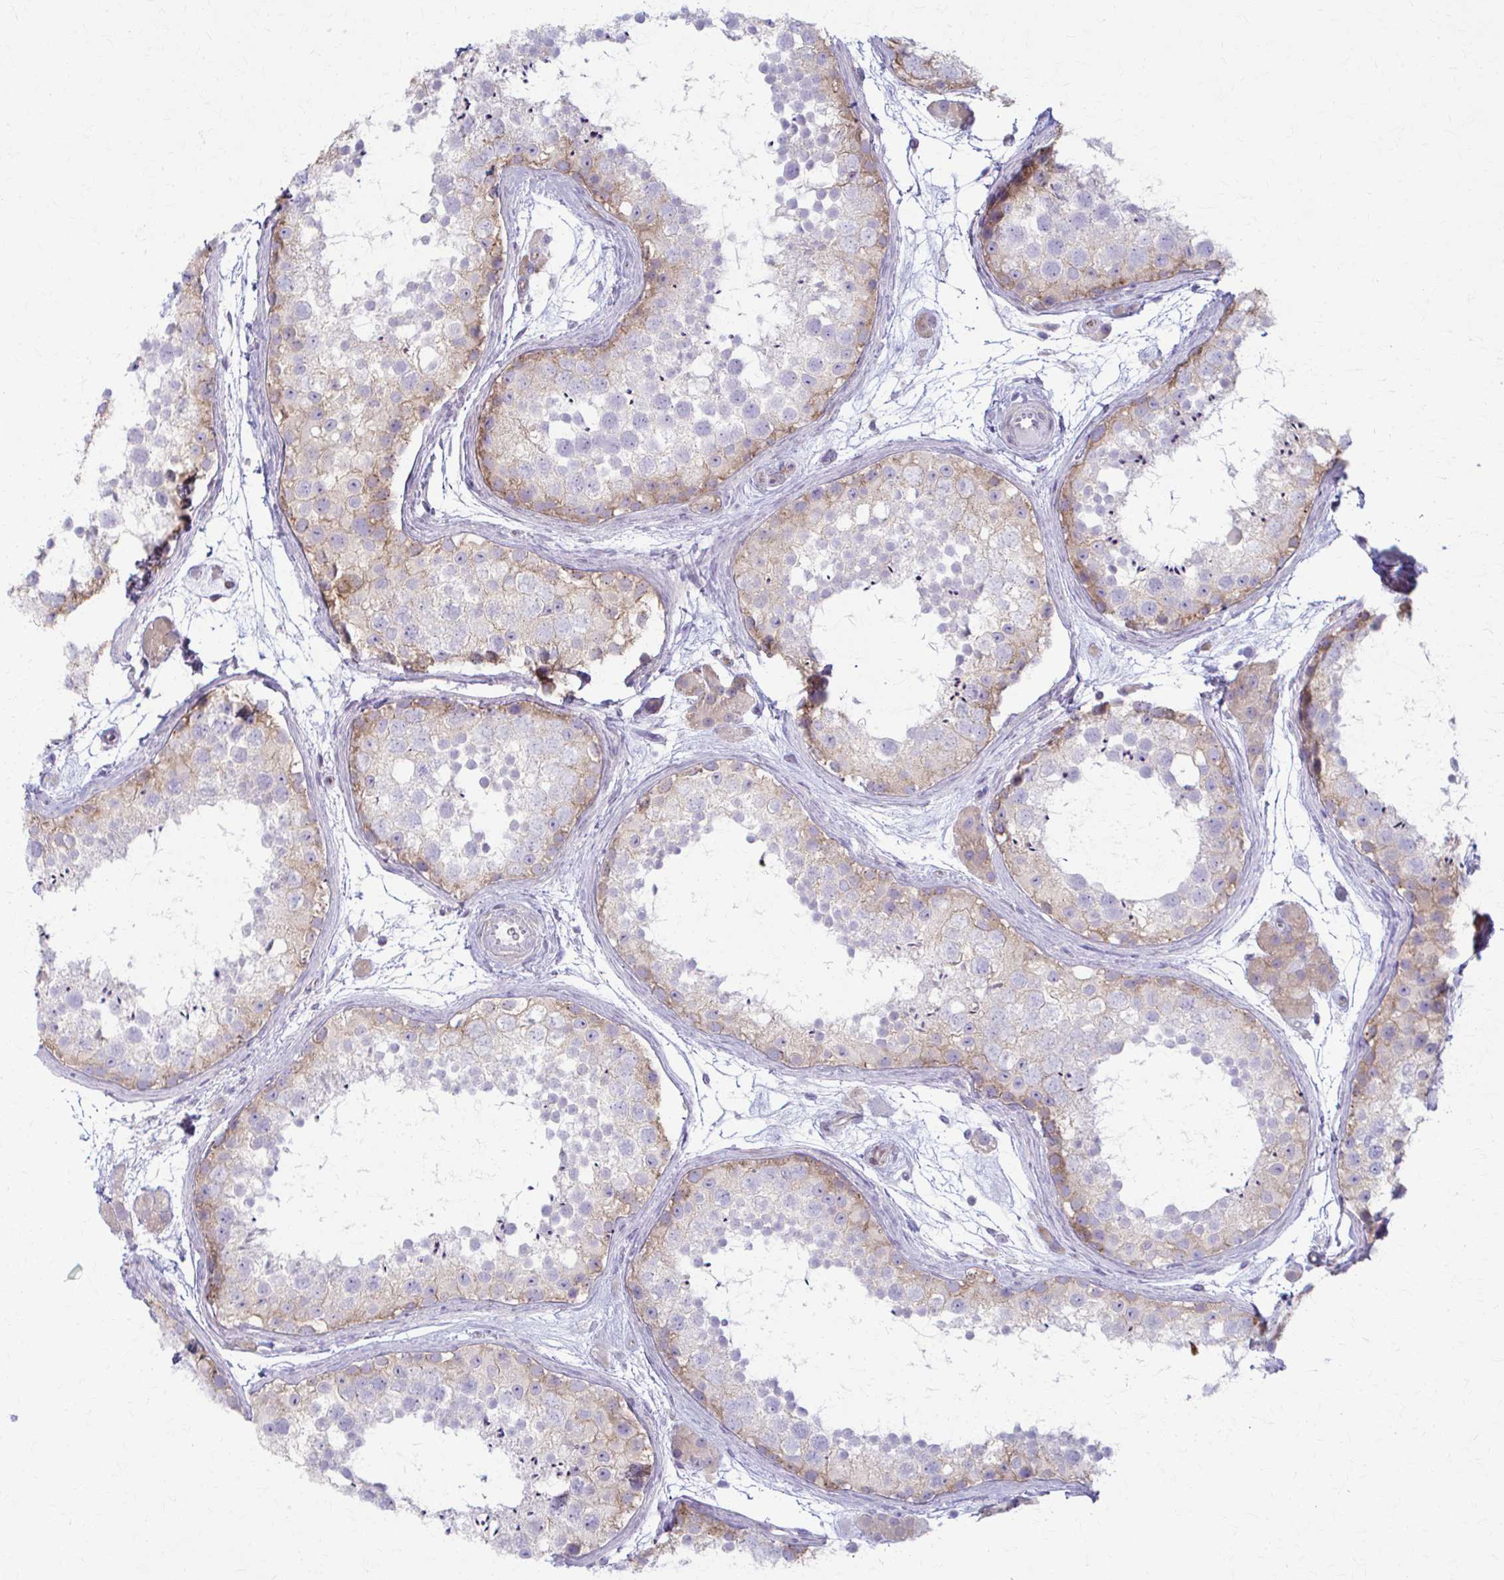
{"staining": {"intensity": "moderate", "quantity": "<25%", "location": "cytoplasmic/membranous"}, "tissue": "testis", "cell_type": "Cells in seminiferous ducts", "image_type": "normal", "snomed": [{"axis": "morphology", "description": "Normal tissue, NOS"}, {"axis": "topography", "description": "Testis"}], "caption": "Testis stained with DAB immunohistochemistry (IHC) reveals low levels of moderate cytoplasmic/membranous positivity in about <25% of cells in seminiferous ducts.", "gene": "PRKRA", "patient": {"sex": "male", "age": 41}}